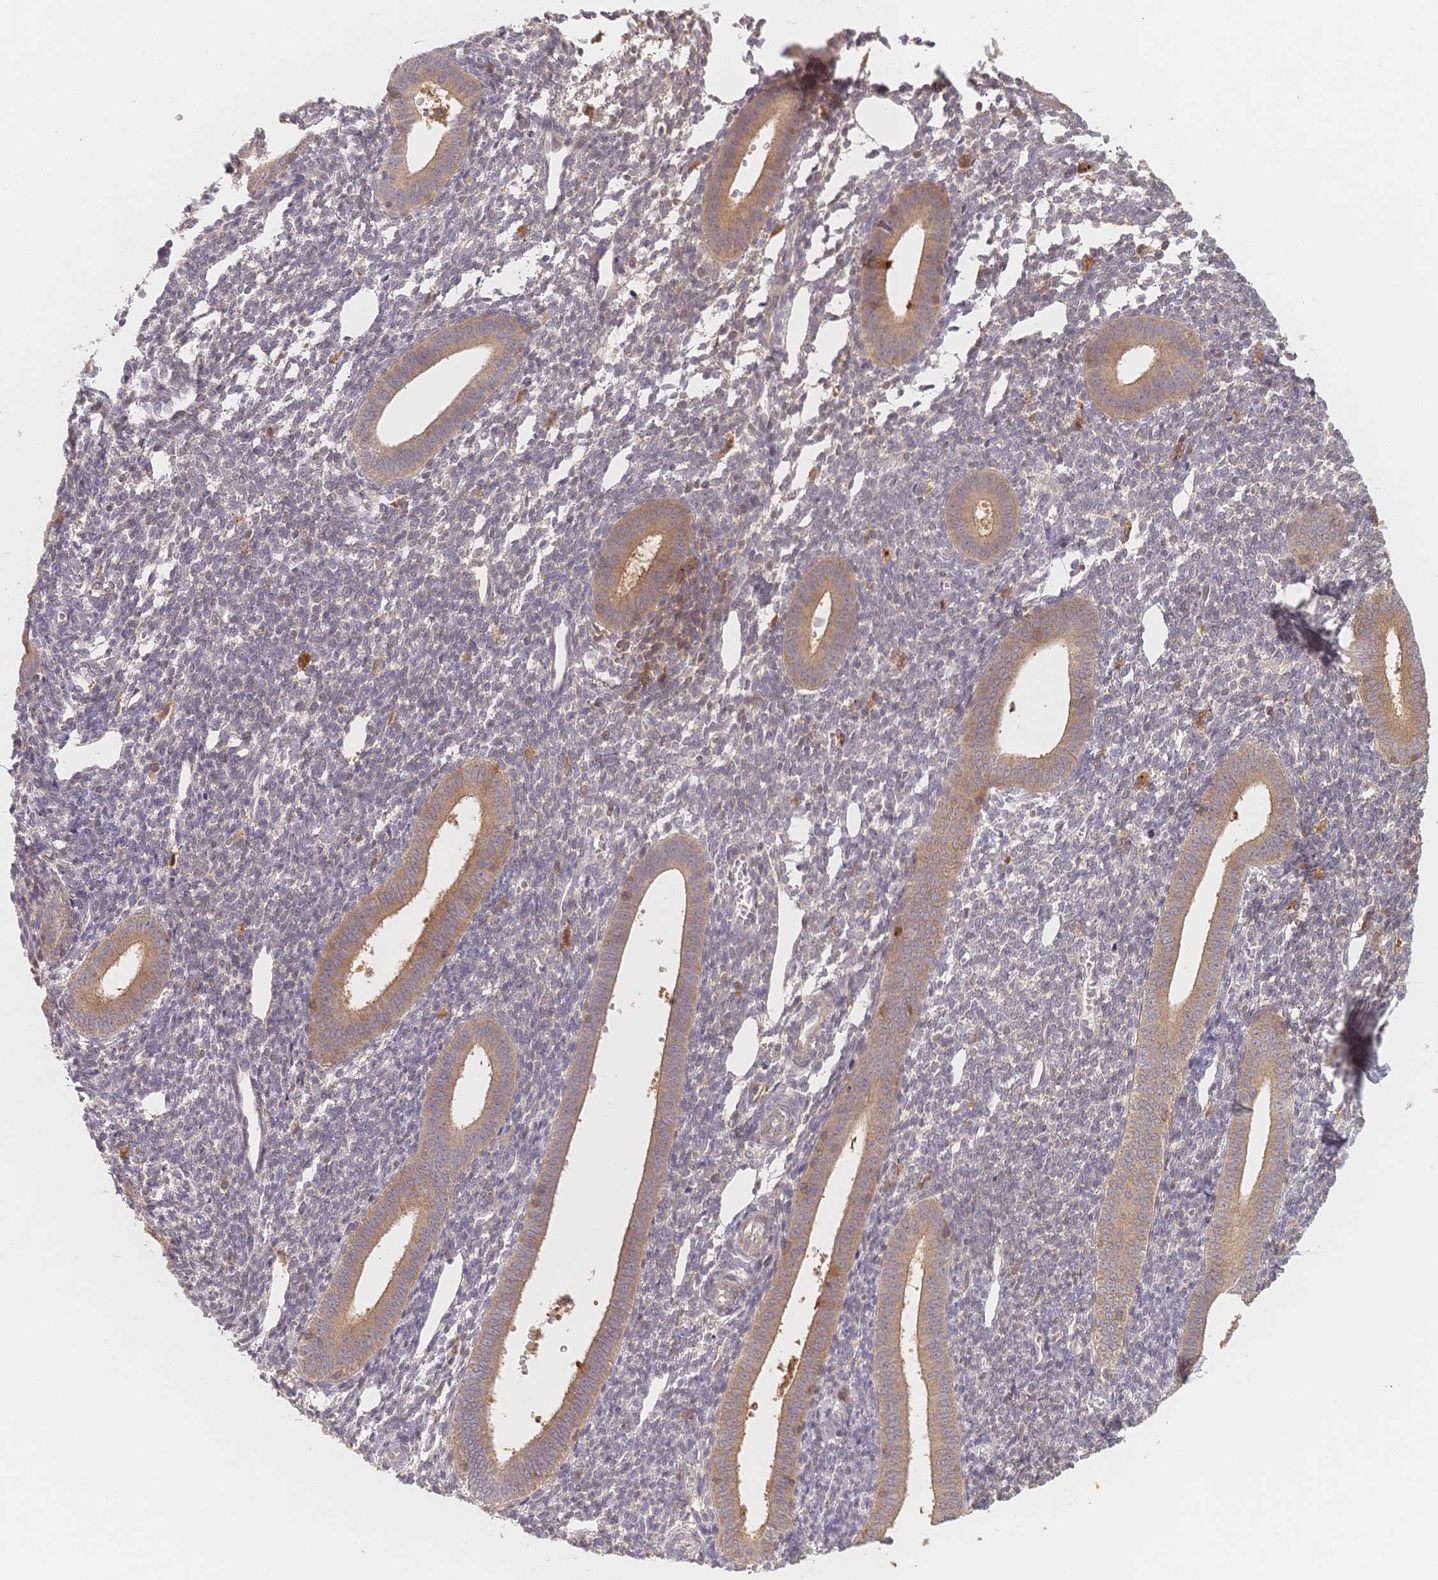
{"staining": {"intensity": "negative", "quantity": "none", "location": "none"}, "tissue": "endometrium", "cell_type": "Cells in endometrial stroma", "image_type": "normal", "snomed": [{"axis": "morphology", "description": "Normal tissue, NOS"}, {"axis": "topography", "description": "Endometrium"}], "caption": "IHC of unremarkable human endometrium exhibits no positivity in cells in endometrial stroma.", "gene": "C12orf75", "patient": {"sex": "female", "age": 25}}